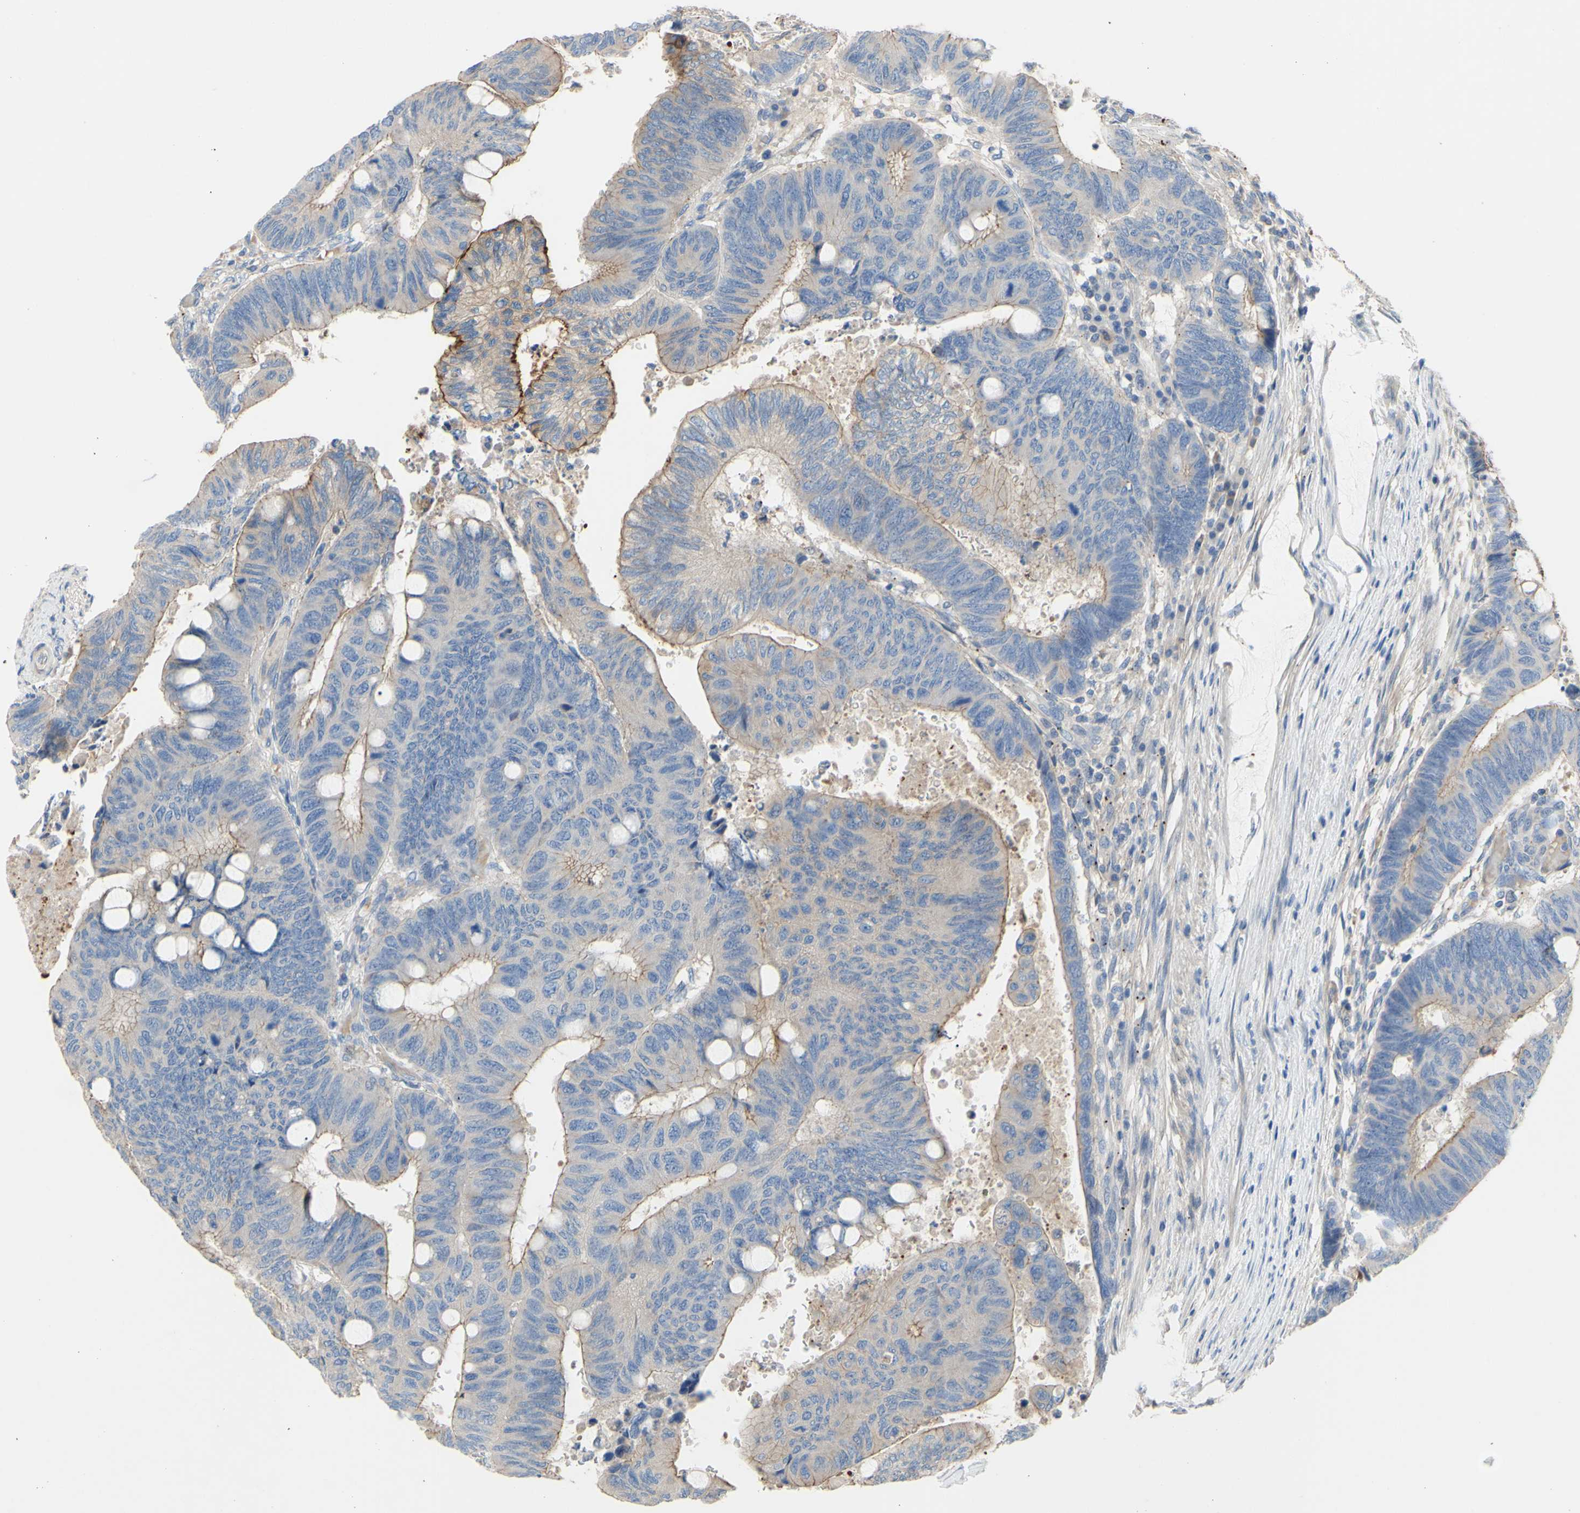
{"staining": {"intensity": "moderate", "quantity": "25%-75%", "location": "cytoplasmic/membranous"}, "tissue": "colorectal cancer", "cell_type": "Tumor cells", "image_type": "cancer", "snomed": [{"axis": "morphology", "description": "Normal tissue, NOS"}, {"axis": "morphology", "description": "Adenocarcinoma, NOS"}, {"axis": "topography", "description": "Rectum"}, {"axis": "topography", "description": "Peripheral nerve tissue"}], "caption": "There is medium levels of moderate cytoplasmic/membranous expression in tumor cells of colorectal cancer (adenocarcinoma), as demonstrated by immunohistochemical staining (brown color).", "gene": "TMEM59L", "patient": {"sex": "male", "age": 92}}